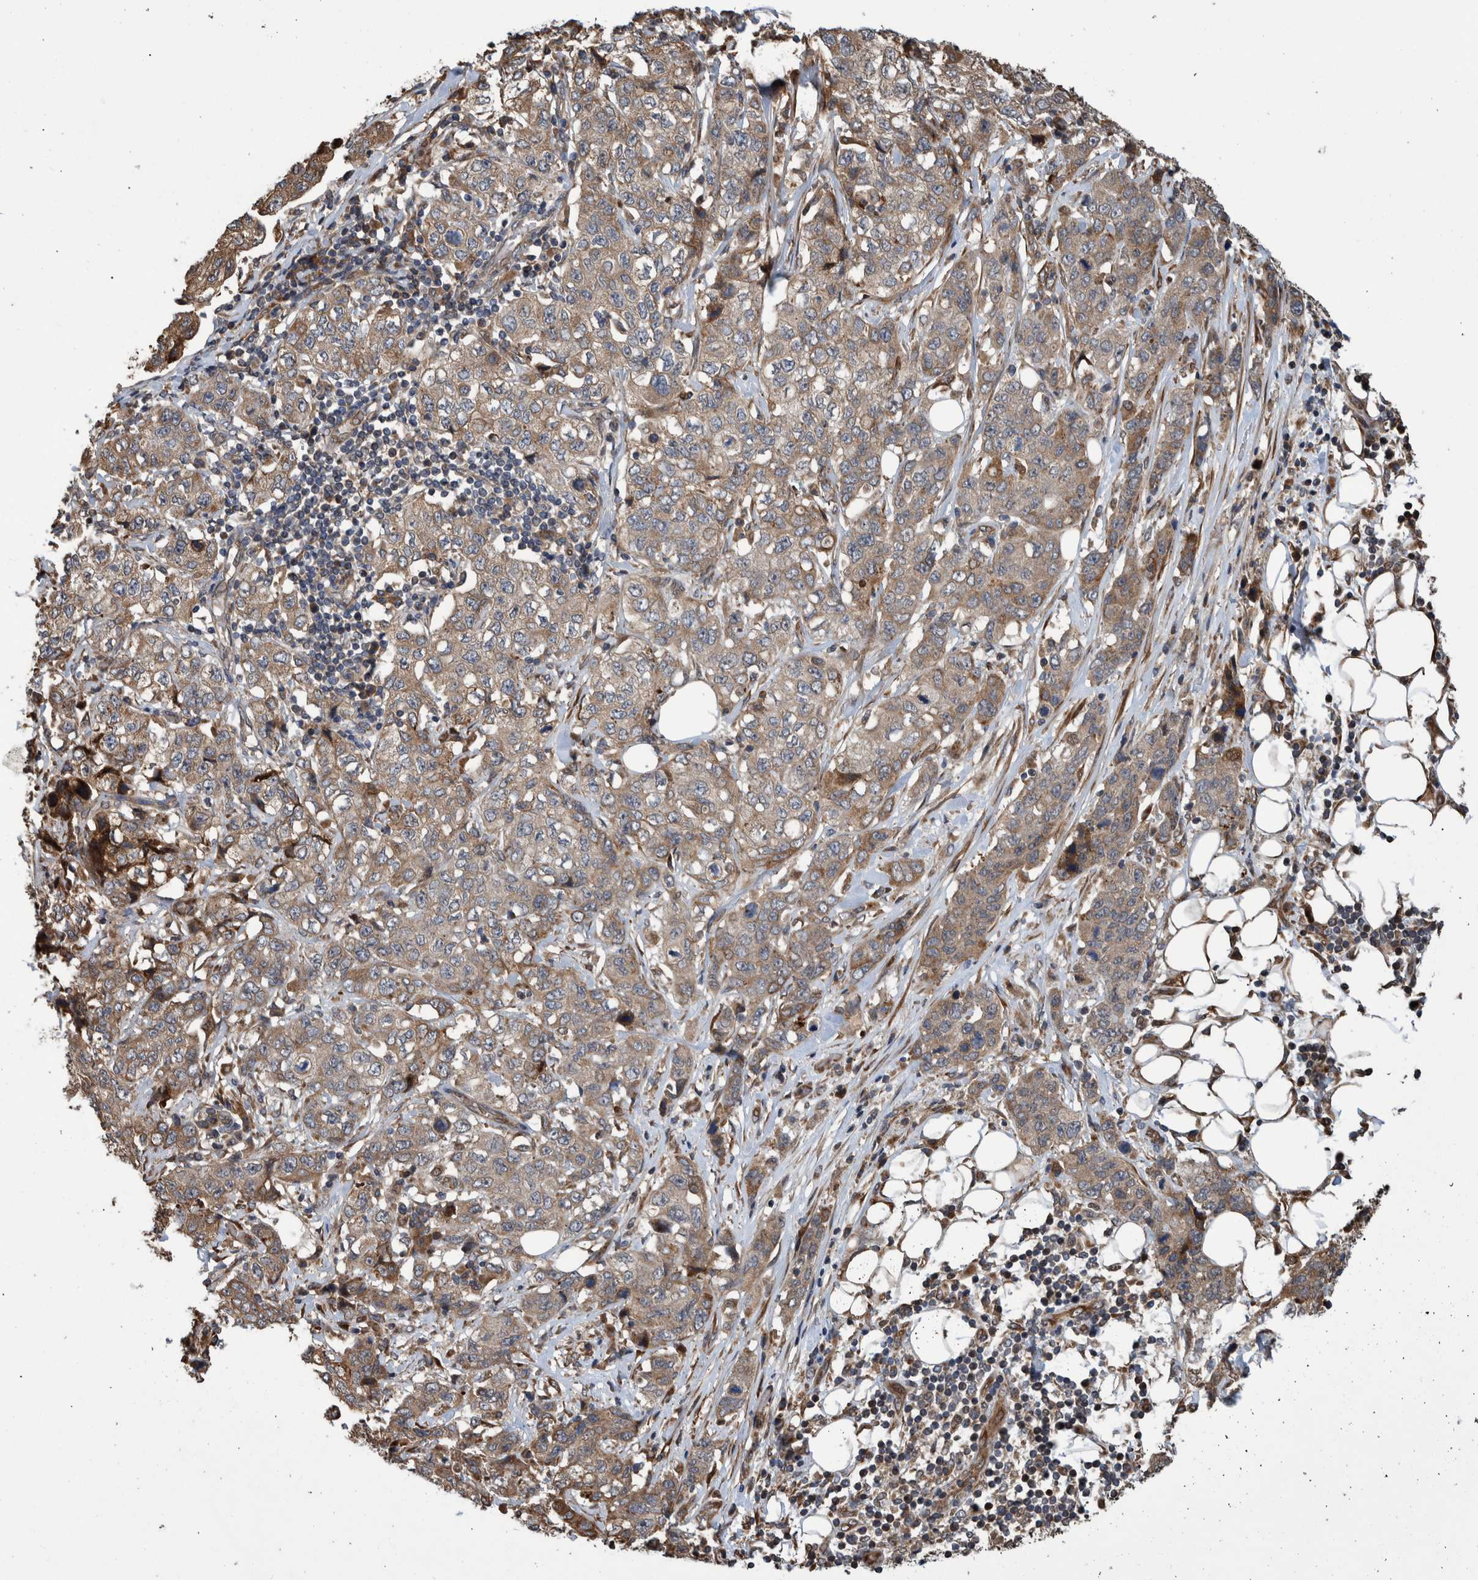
{"staining": {"intensity": "weak", "quantity": ">75%", "location": "cytoplasmic/membranous"}, "tissue": "stomach cancer", "cell_type": "Tumor cells", "image_type": "cancer", "snomed": [{"axis": "morphology", "description": "Adenocarcinoma, NOS"}, {"axis": "topography", "description": "Stomach"}], "caption": "Stomach cancer (adenocarcinoma) stained for a protein (brown) exhibits weak cytoplasmic/membranous positive positivity in about >75% of tumor cells.", "gene": "B3GNTL1", "patient": {"sex": "male", "age": 48}}